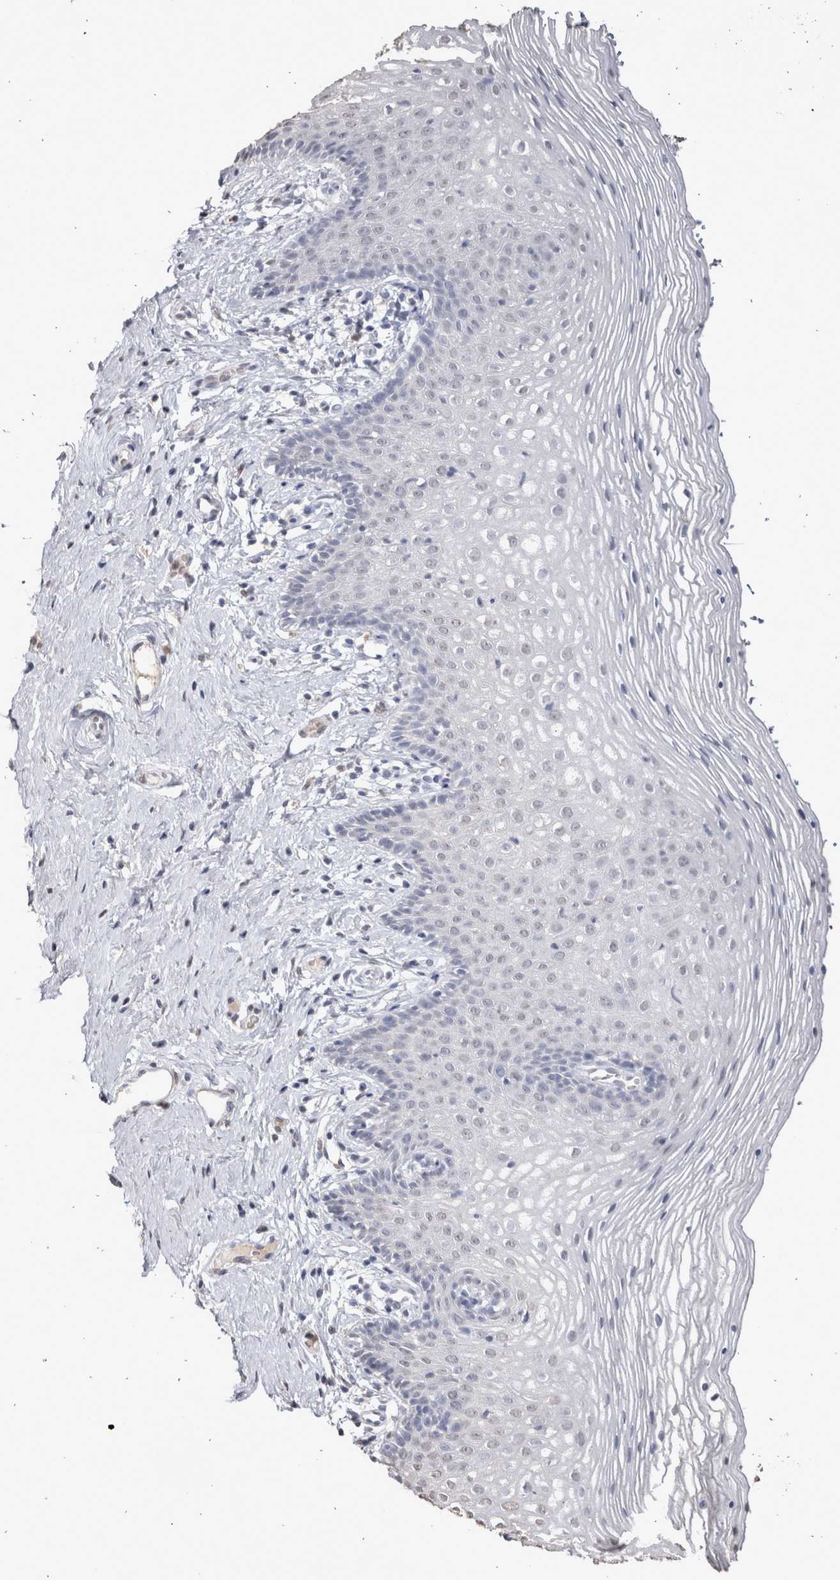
{"staining": {"intensity": "negative", "quantity": "none", "location": "none"}, "tissue": "vagina", "cell_type": "Squamous epithelial cells", "image_type": "normal", "snomed": [{"axis": "morphology", "description": "Normal tissue, NOS"}, {"axis": "topography", "description": "Vagina"}], "caption": "DAB immunohistochemical staining of benign vagina exhibits no significant expression in squamous epithelial cells.", "gene": "LGALS2", "patient": {"sex": "female", "age": 32}}